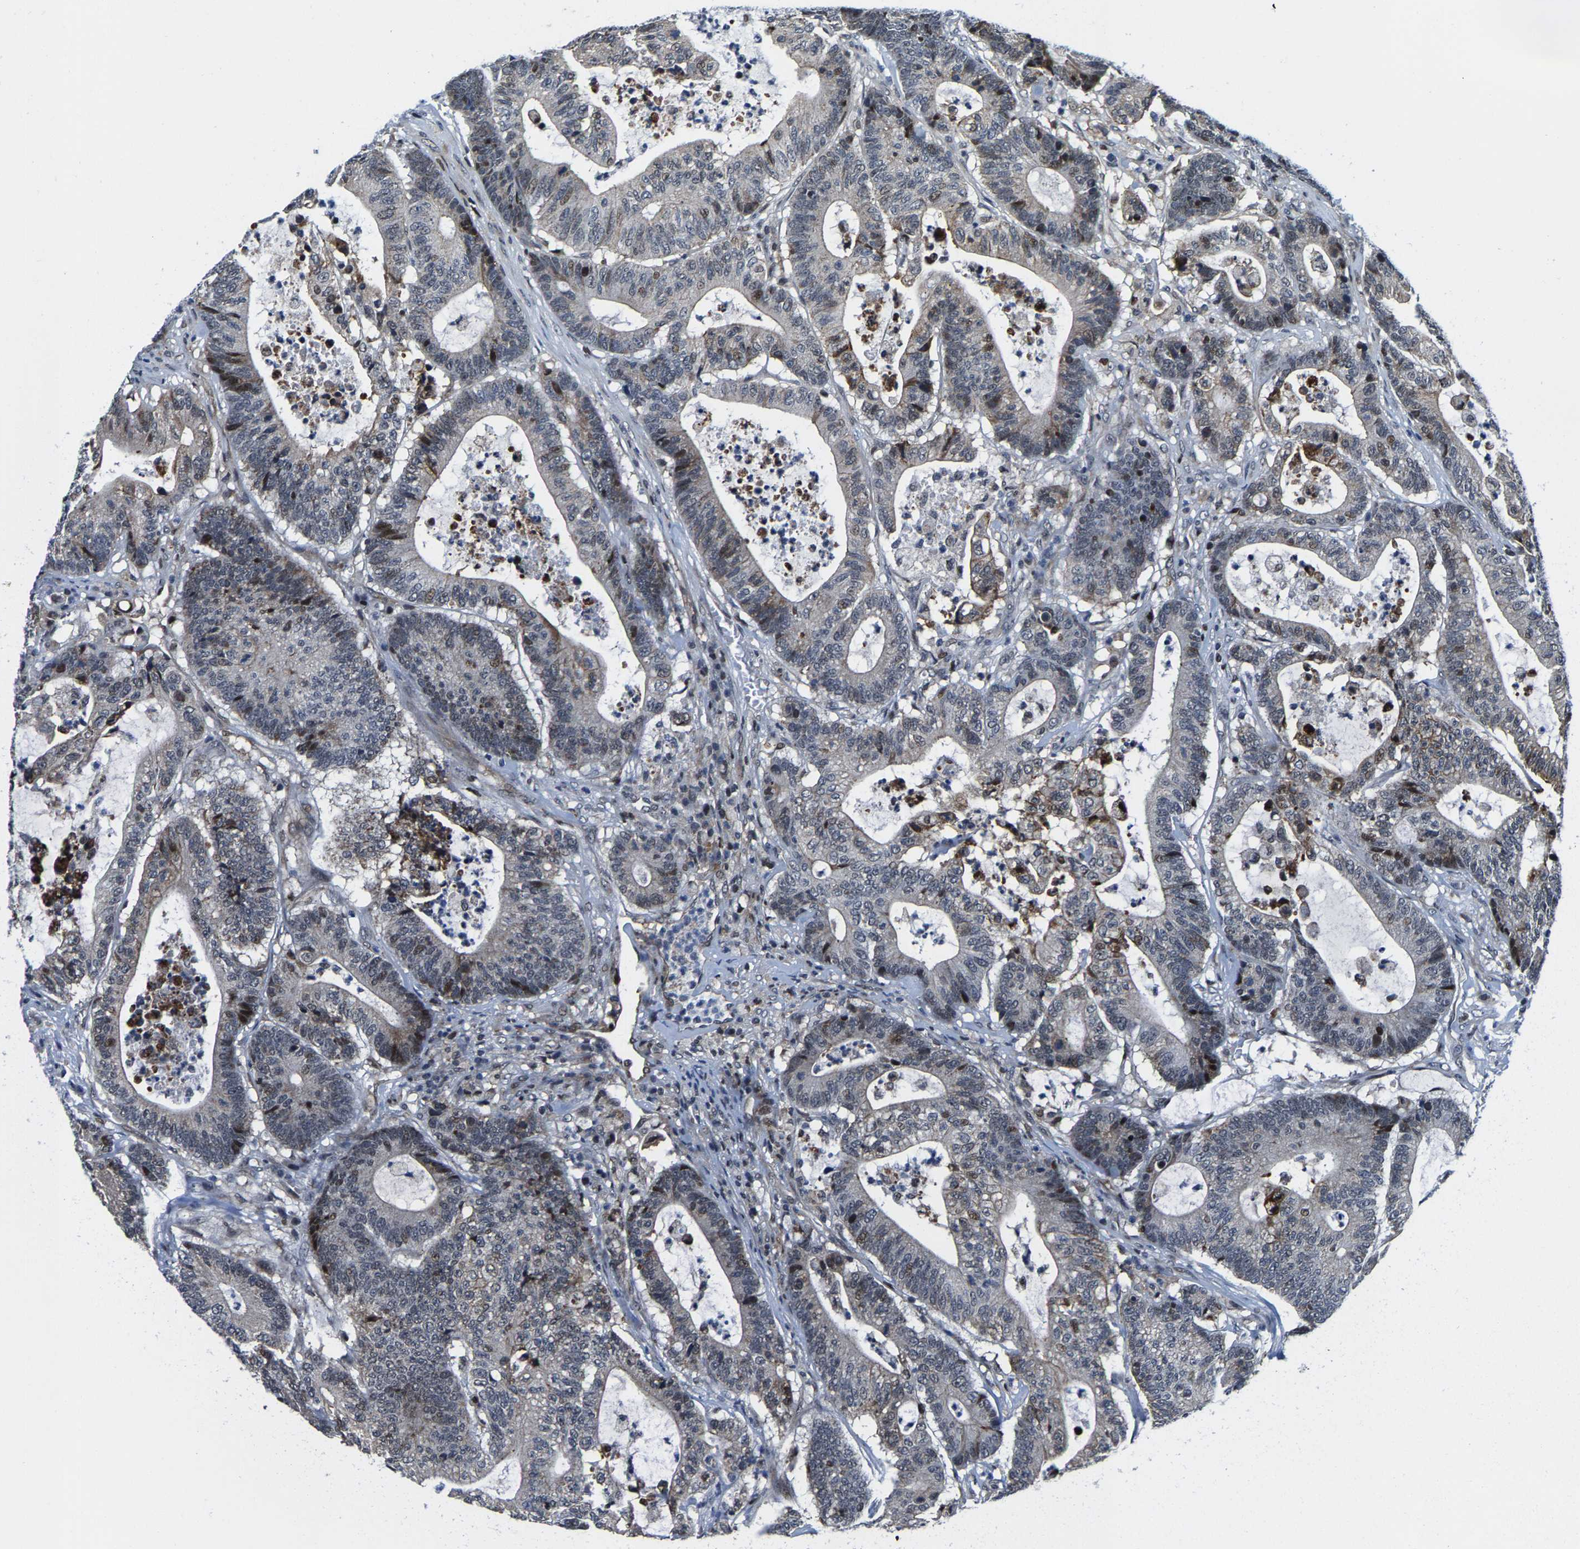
{"staining": {"intensity": "weak", "quantity": "<25%", "location": "nuclear"}, "tissue": "colorectal cancer", "cell_type": "Tumor cells", "image_type": "cancer", "snomed": [{"axis": "morphology", "description": "Adenocarcinoma, NOS"}, {"axis": "topography", "description": "Colon"}], "caption": "A photomicrograph of colorectal cancer stained for a protein reveals no brown staining in tumor cells.", "gene": "GTPBP10", "patient": {"sex": "female", "age": 84}}